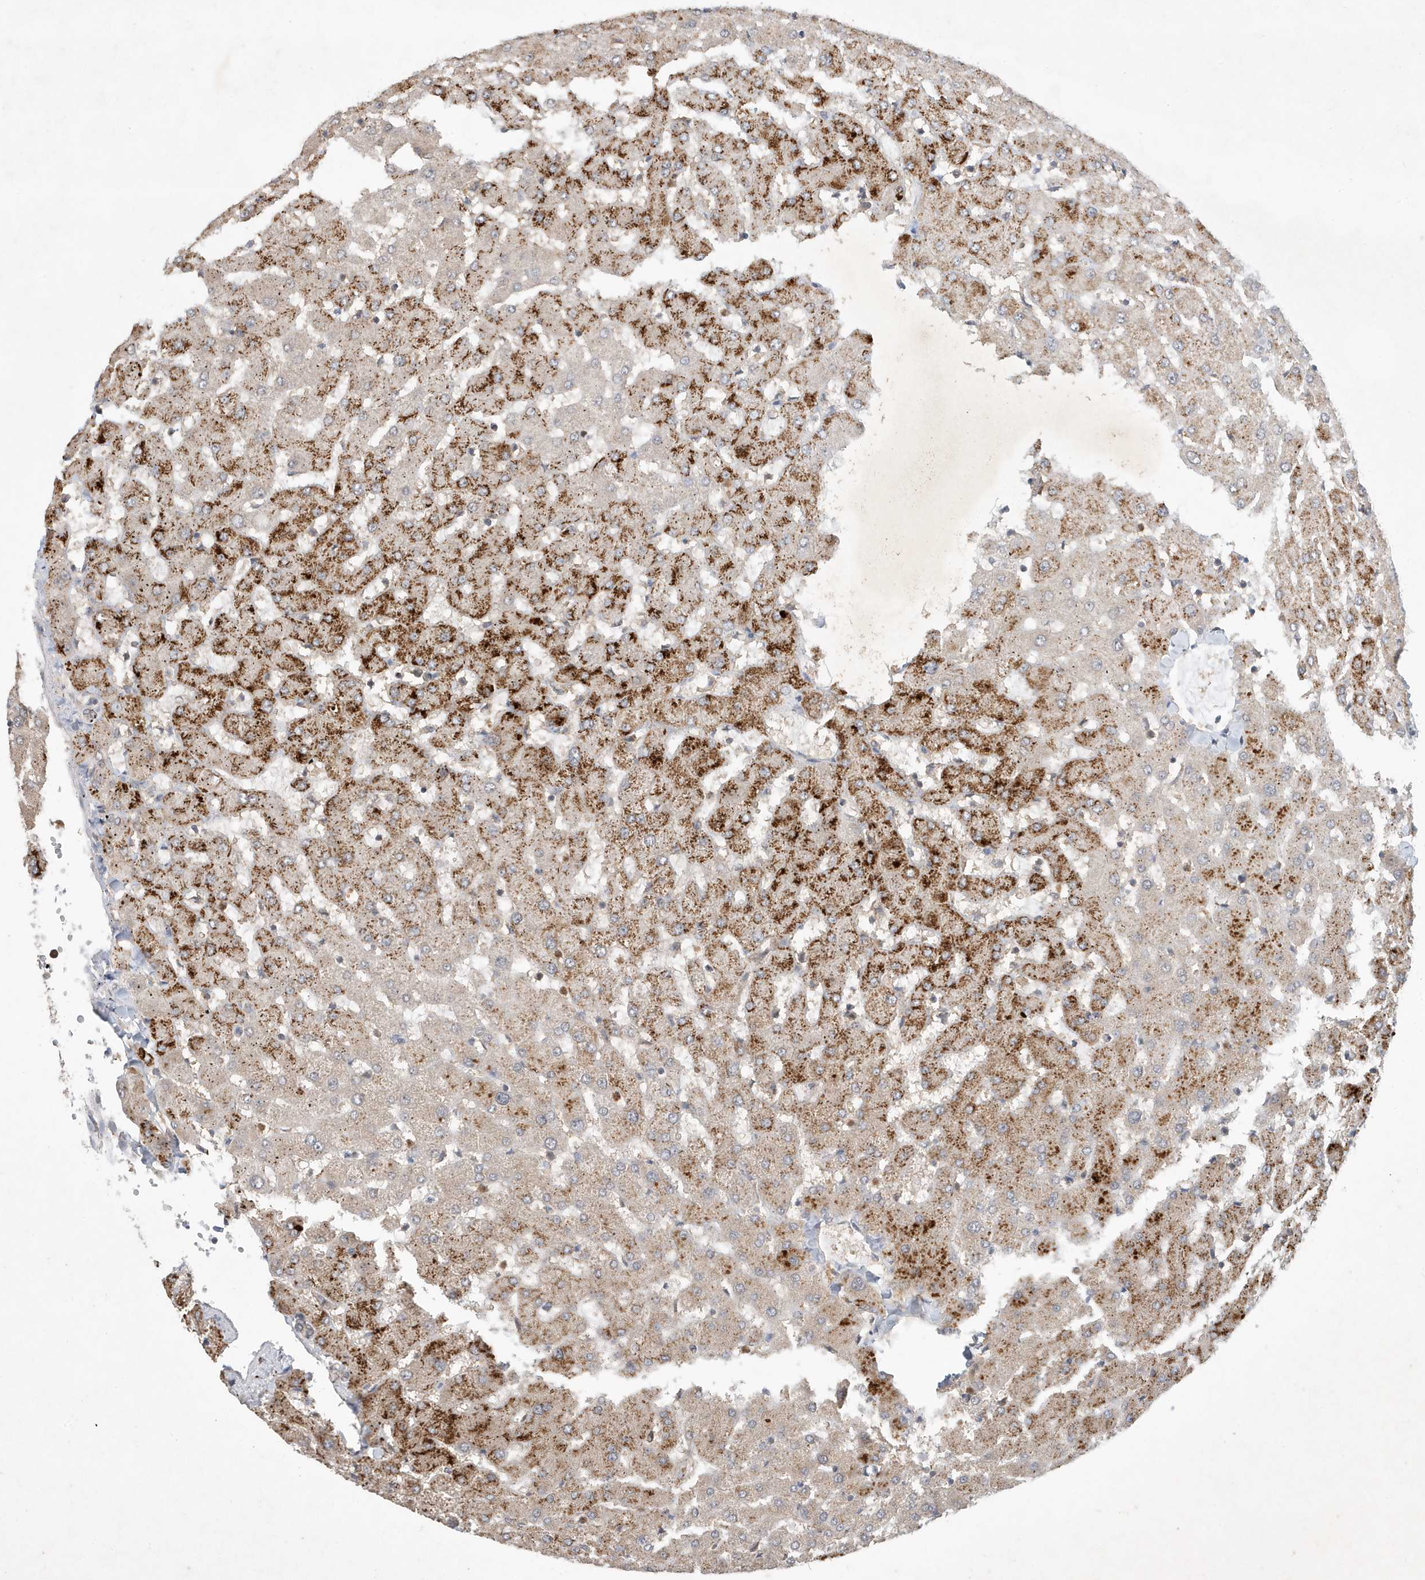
{"staining": {"intensity": "weak", "quantity": "<25%", "location": "cytoplasmic/membranous"}, "tissue": "liver", "cell_type": "Cholangiocytes", "image_type": "normal", "snomed": [{"axis": "morphology", "description": "Normal tissue, NOS"}, {"axis": "topography", "description": "Liver"}], "caption": "This photomicrograph is of unremarkable liver stained with immunohistochemistry (IHC) to label a protein in brown with the nuclei are counter-stained blue. There is no positivity in cholangiocytes.", "gene": "ABCB9", "patient": {"sex": "female", "age": 63}}